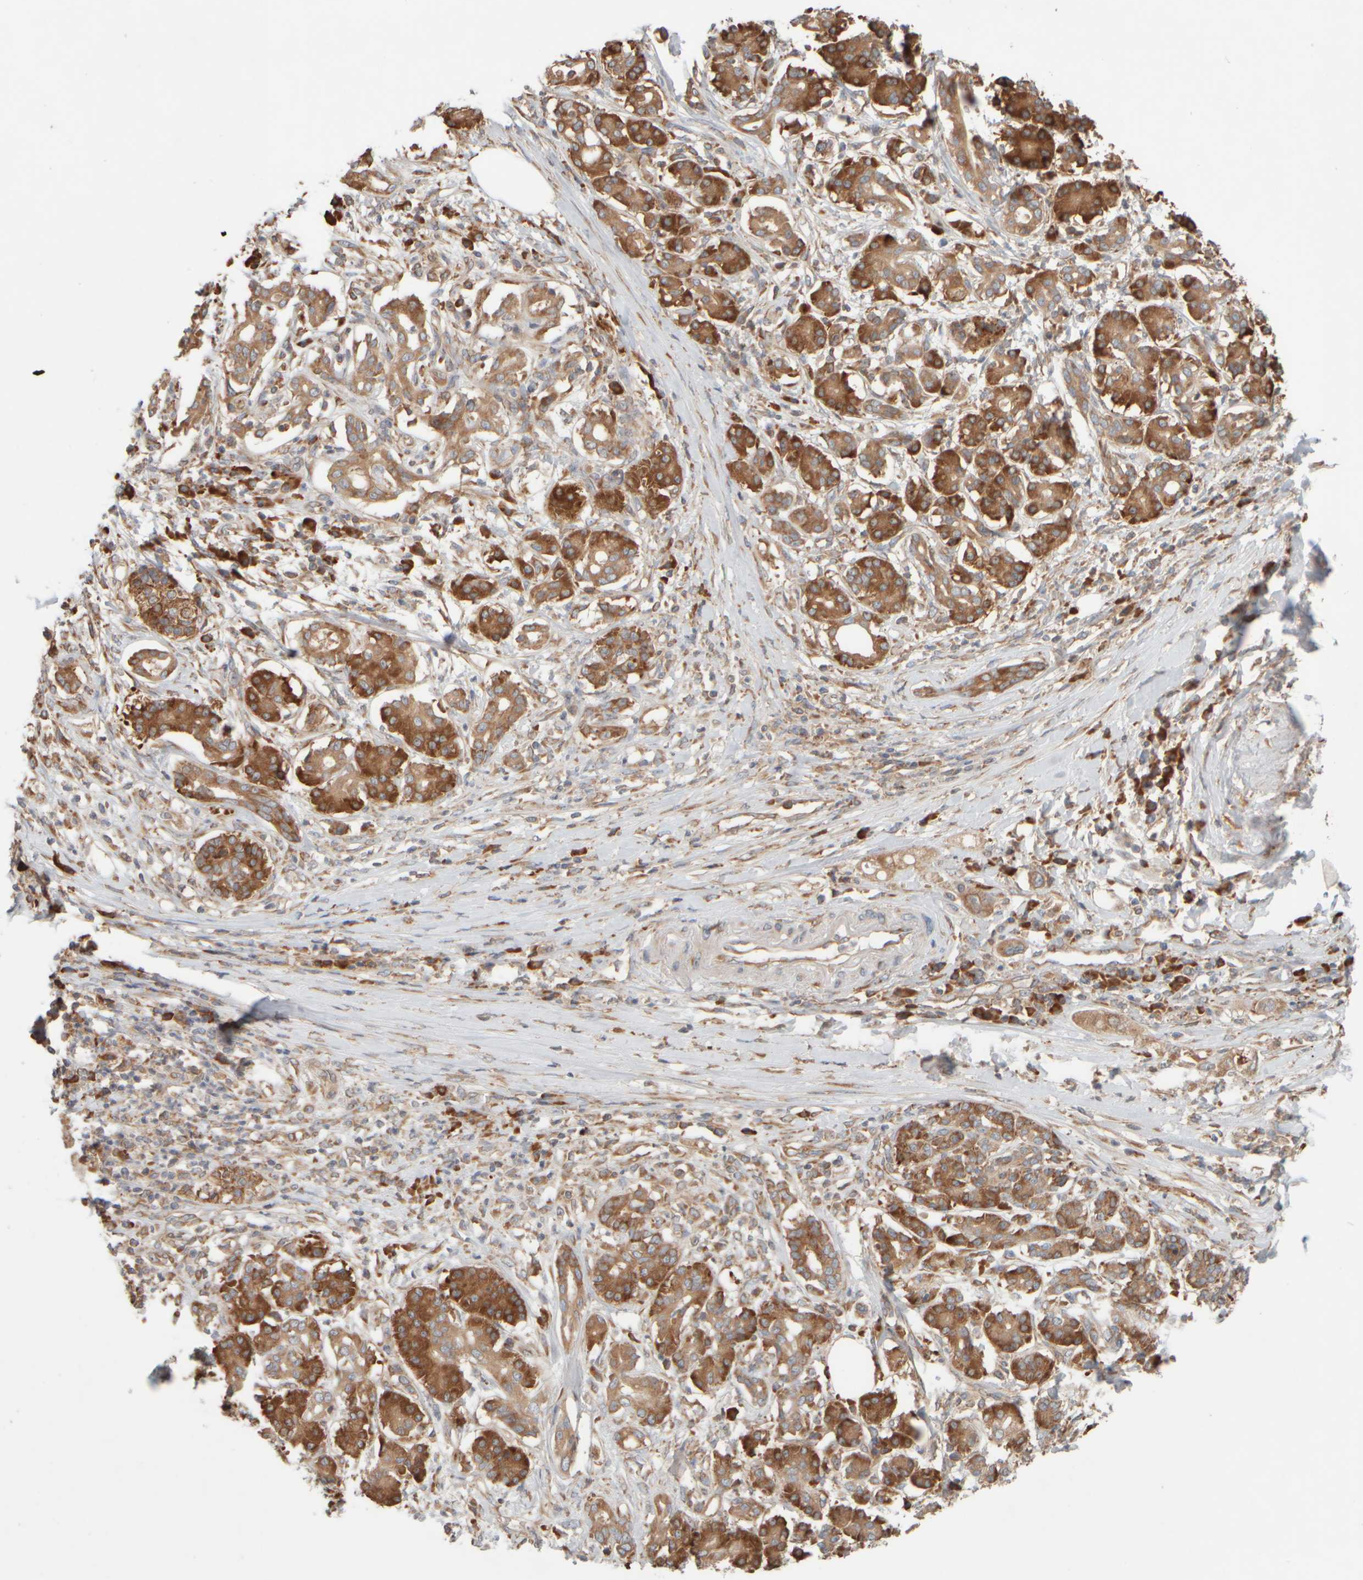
{"staining": {"intensity": "moderate", "quantity": ">75%", "location": "cytoplasmic/membranous"}, "tissue": "pancreatic cancer", "cell_type": "Tumor cells", "image_type": "cancer", "snomed": [{"axis": "morphology", "description": "Adenocarcinoma, NOS"}, {"axis": "topography", "description": "Pancreas"}], "caption": "IHC histopathology image of neoplastic tissue: adenocarcinoma (pancreatic) stained using immunohistochemistry displays medium levels of moderate protein expression localized specifically in the cytoplasmic/membranous of tumor cells, appearing as a cytoplasmic/membranous brown color.", "gene": "EIF2B3", "patient": {"sex": "female", "age": 56}}